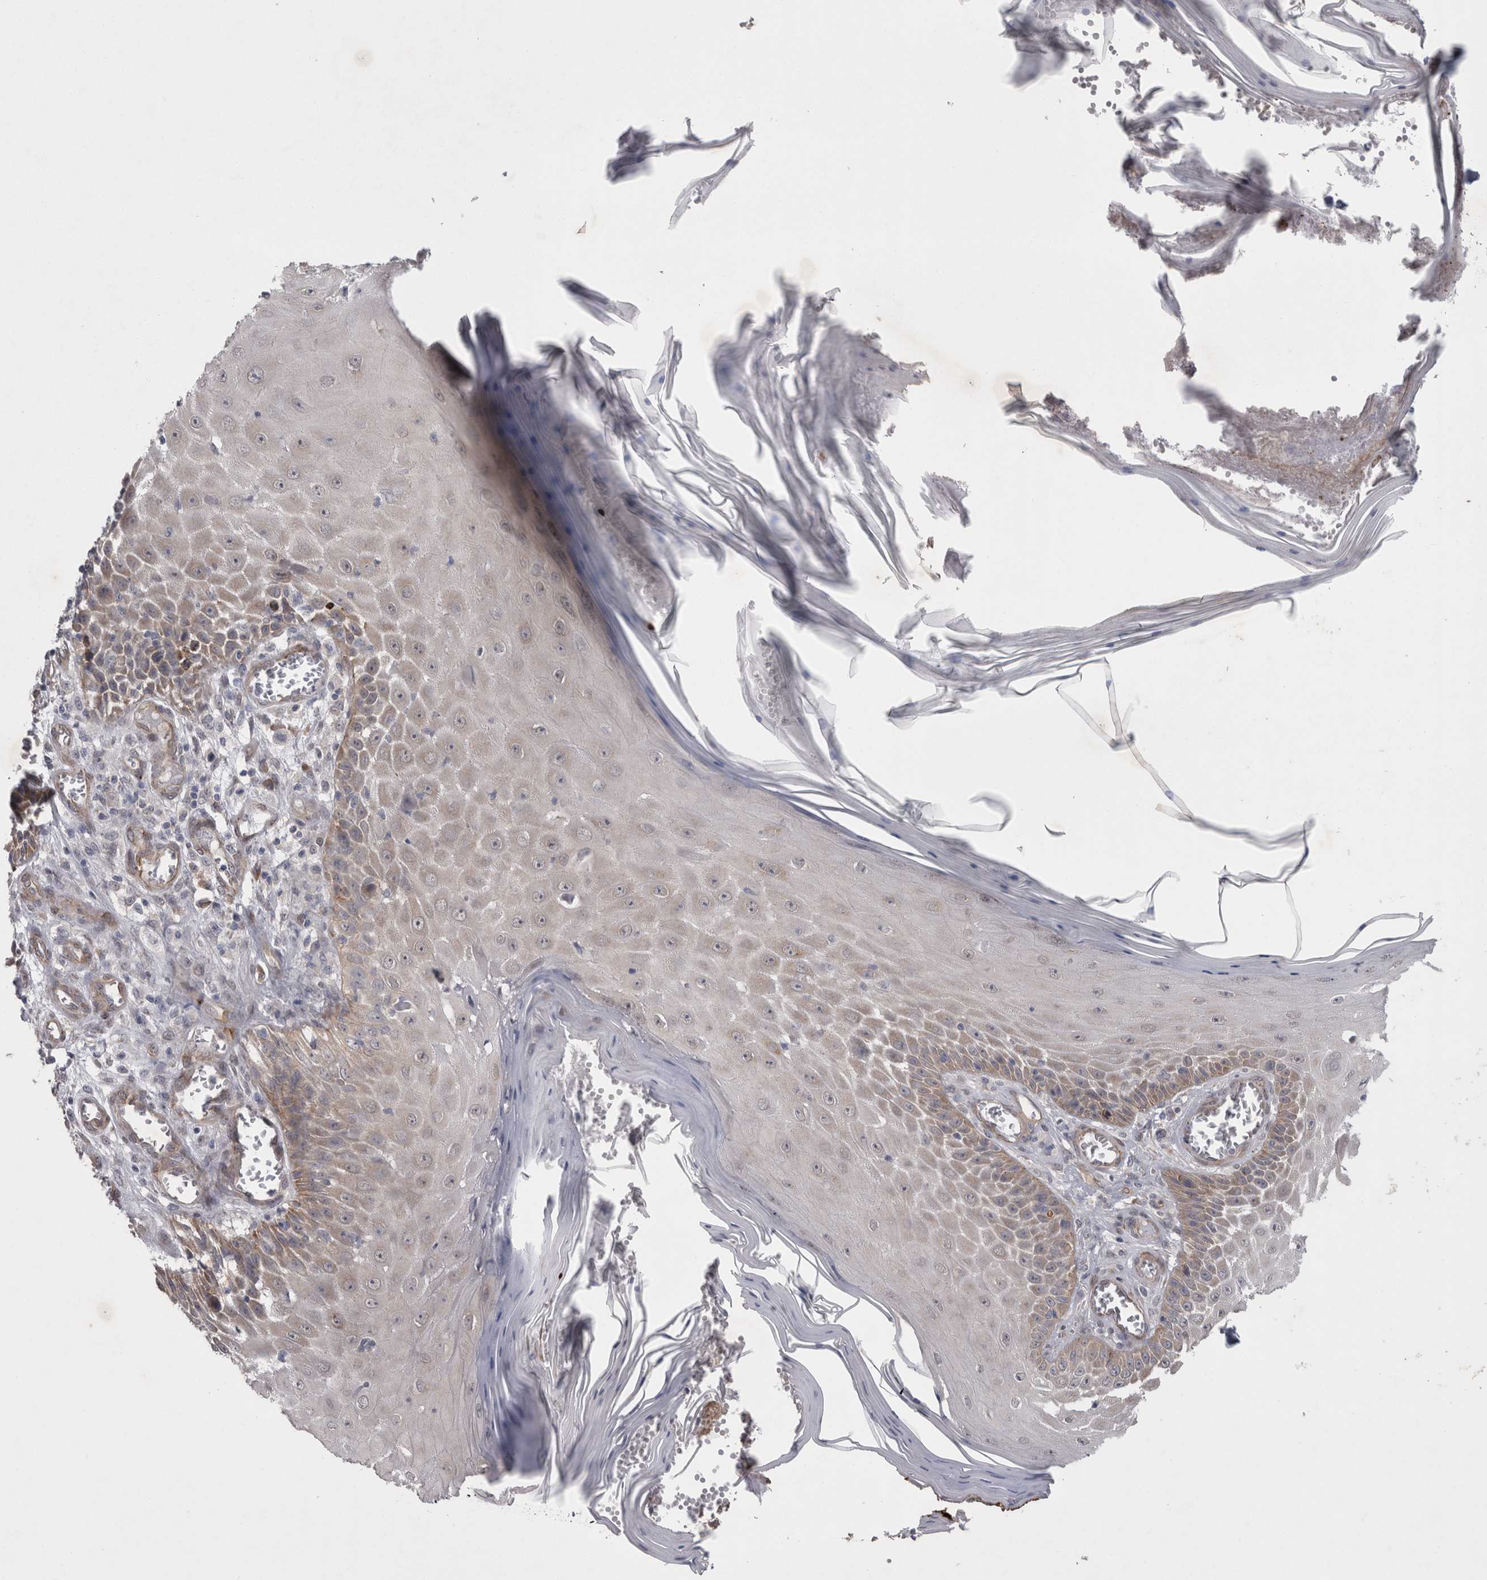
{"staining": {"intensity": "weak", "quantity": "<25%", "location": "cytoplasmic/membranous"}, "tissue": "skin cancer", "cell_type": "Tumor cells", "image_type": "cancer", "snomed": [{"axis": "morphology", "description": "Squamous cell carcinoma, NOS"}, {"axis": "topography", "description": "Skin"}], "caption": "High magnification brightfield microscopy of squamous cell carcinoma (skin) stained with DAB (brown) and counterstained with hematoxylin (blue): tumor cells show no significant staining.", "gene": "DDX6", "patient": {"sex": "female", "age": 73}}